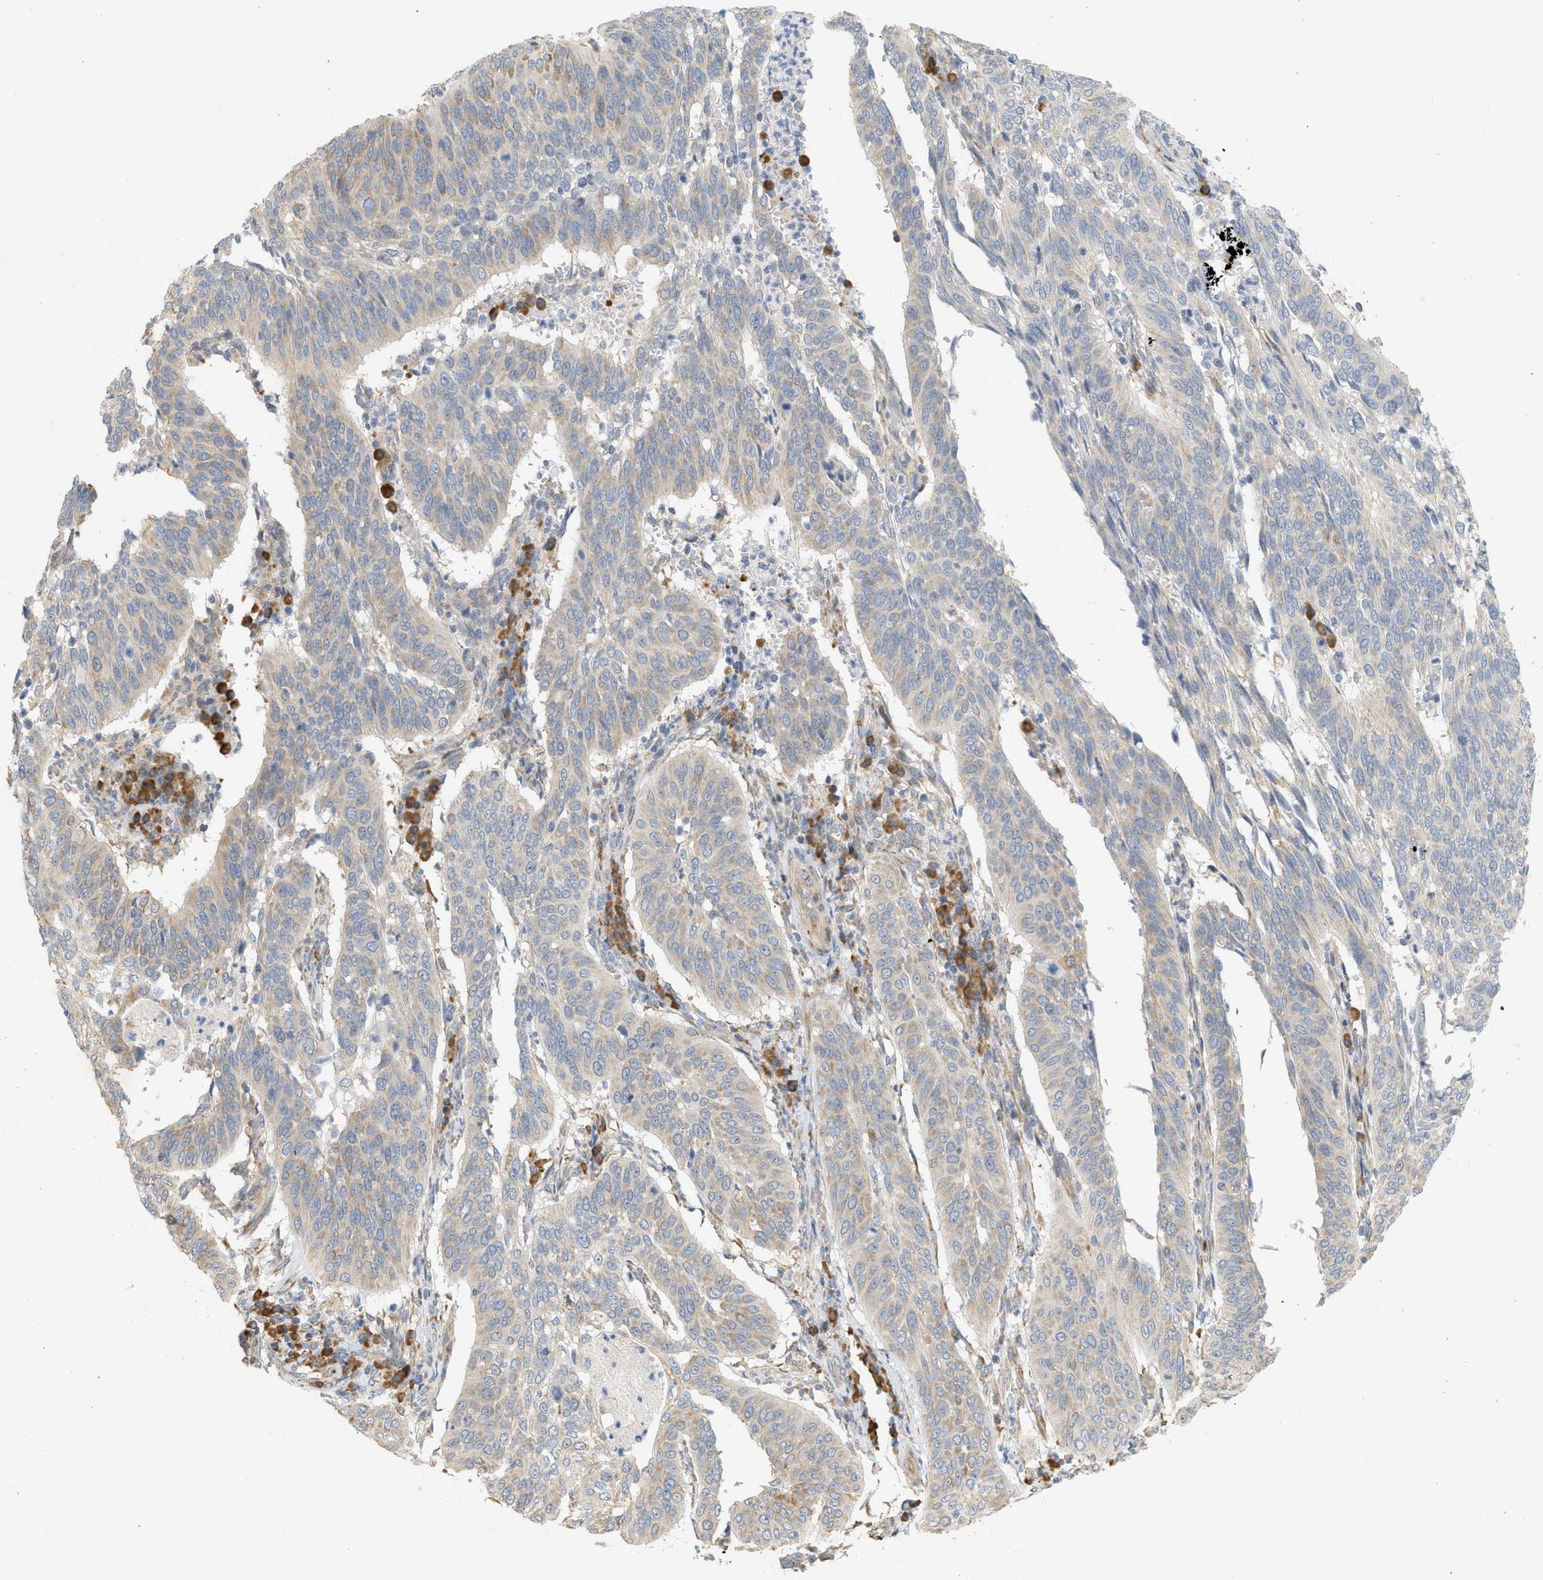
{"staining": {"intensity": "weak", "quantity": ">75%", "location": "cytoplasmic/membranous"}, "tissue": "cervical cancer", "cell_type": "Tumor cells", "image_type": "cancer", "snomed": [{"axis": "morphology", "description": "Normal tissue, NOS"}, {"axis": "morphology", "description": "Squamous cell carcinoma, NOS"}, {"axis": "topography", "description": "Cervix"}], "caption": "A low amount of weak cytoplasmic/membranous staining is seen in about >75% of tumor cells in cervical squamous cell carcinoma tissue.", "gene": "SVOP", "patient": {"sex": "female", "age": 39}}